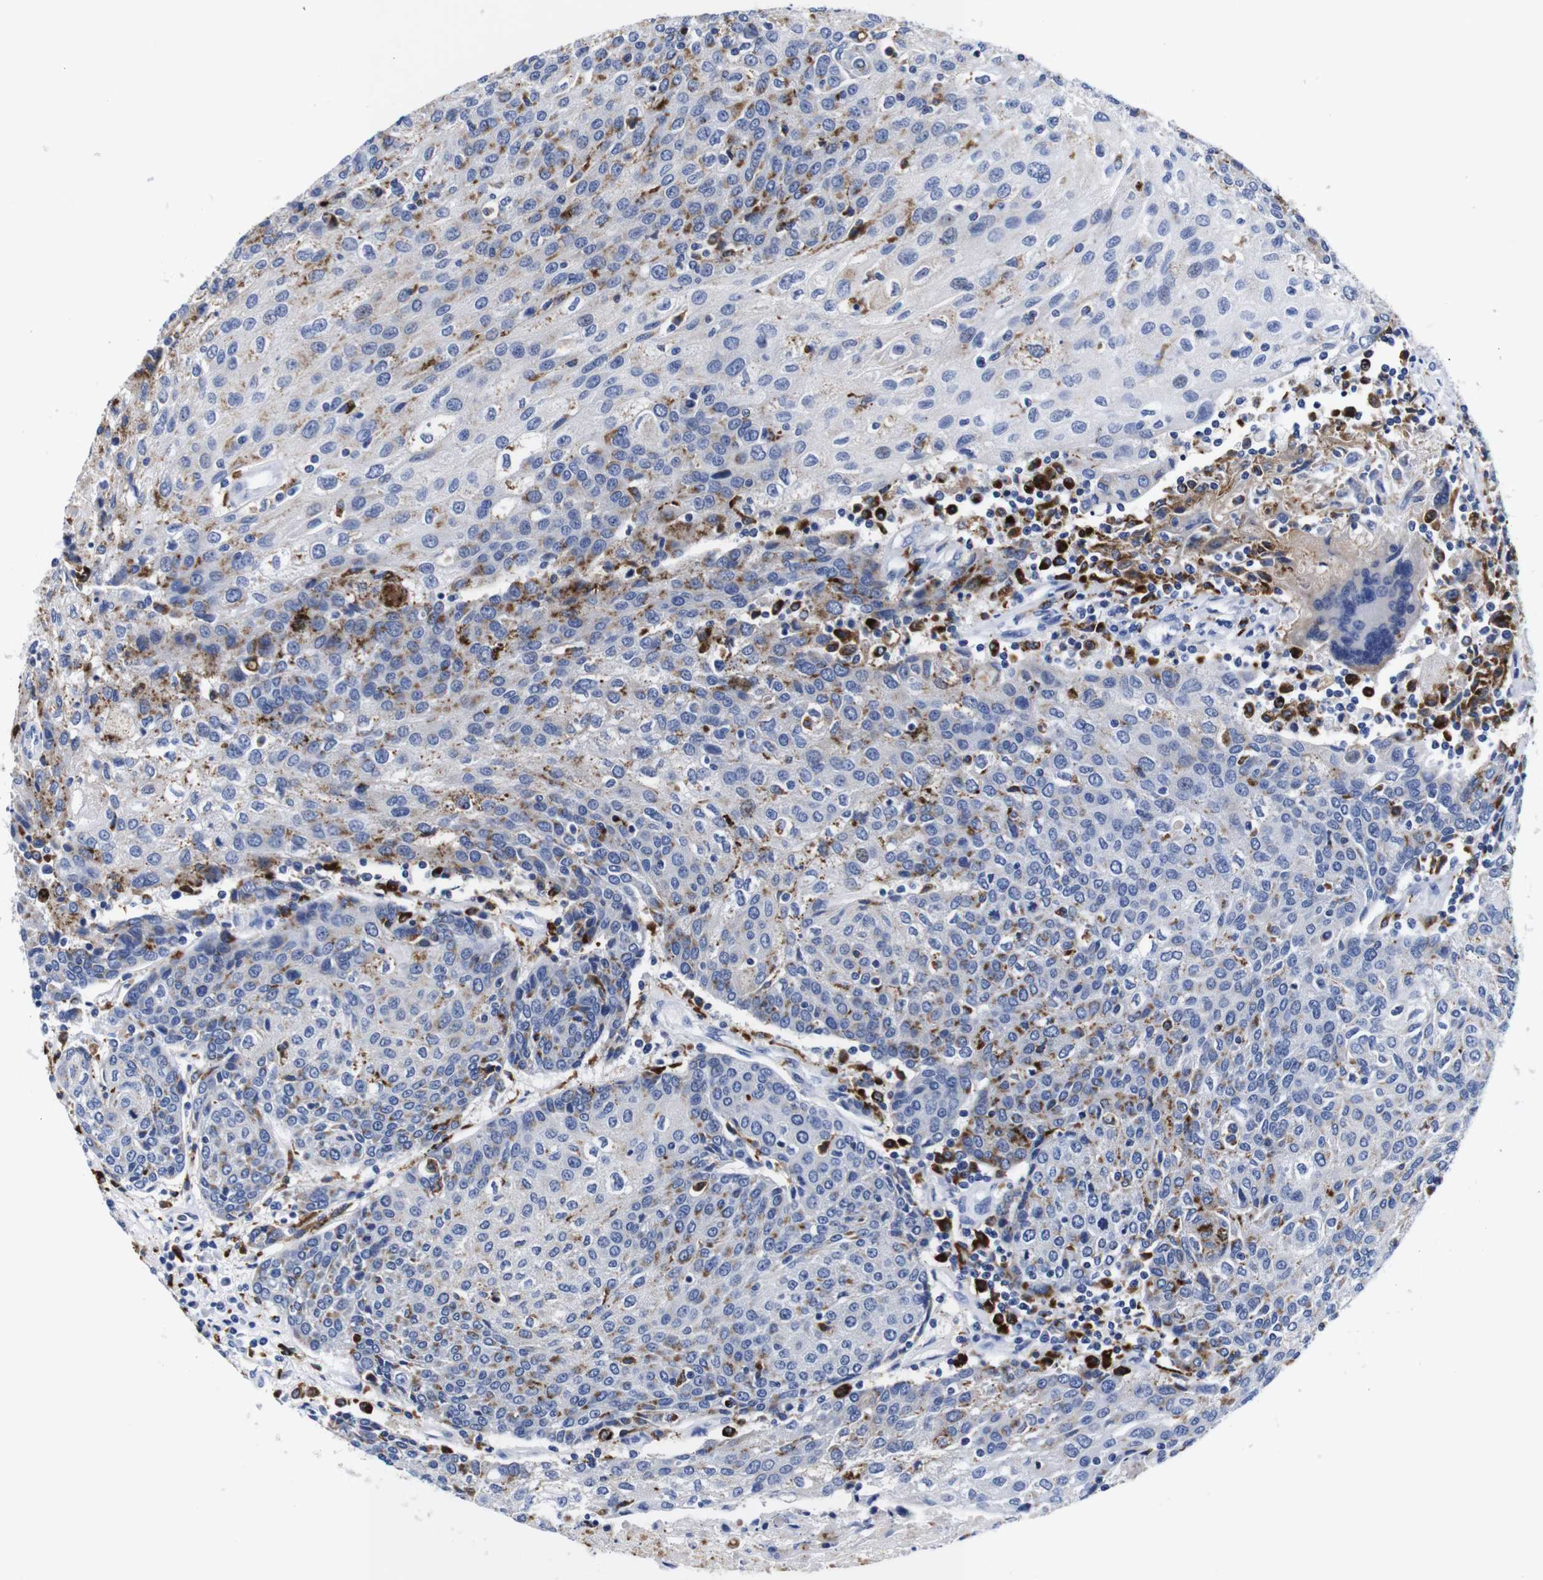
{"staining": {"intensity": "weak", "quantity": "<25%", "location": "cytoplasmic/membranous"}, "tissue": "urothelial cancer", "cell_type": "Tumor cells", "image_type": "cancer", "snomed": [{"axis": "morphology", "description": "Urothelial carcinoma, High grade"}, {"axis": "topography", "description": "Urinary bladder"}], "caption": "Tumor cells show no significant staining in high-grade urothelial carcinoma.", "gene": "HLA-DMB", "patient": {"sex": "female", "age": 85}}